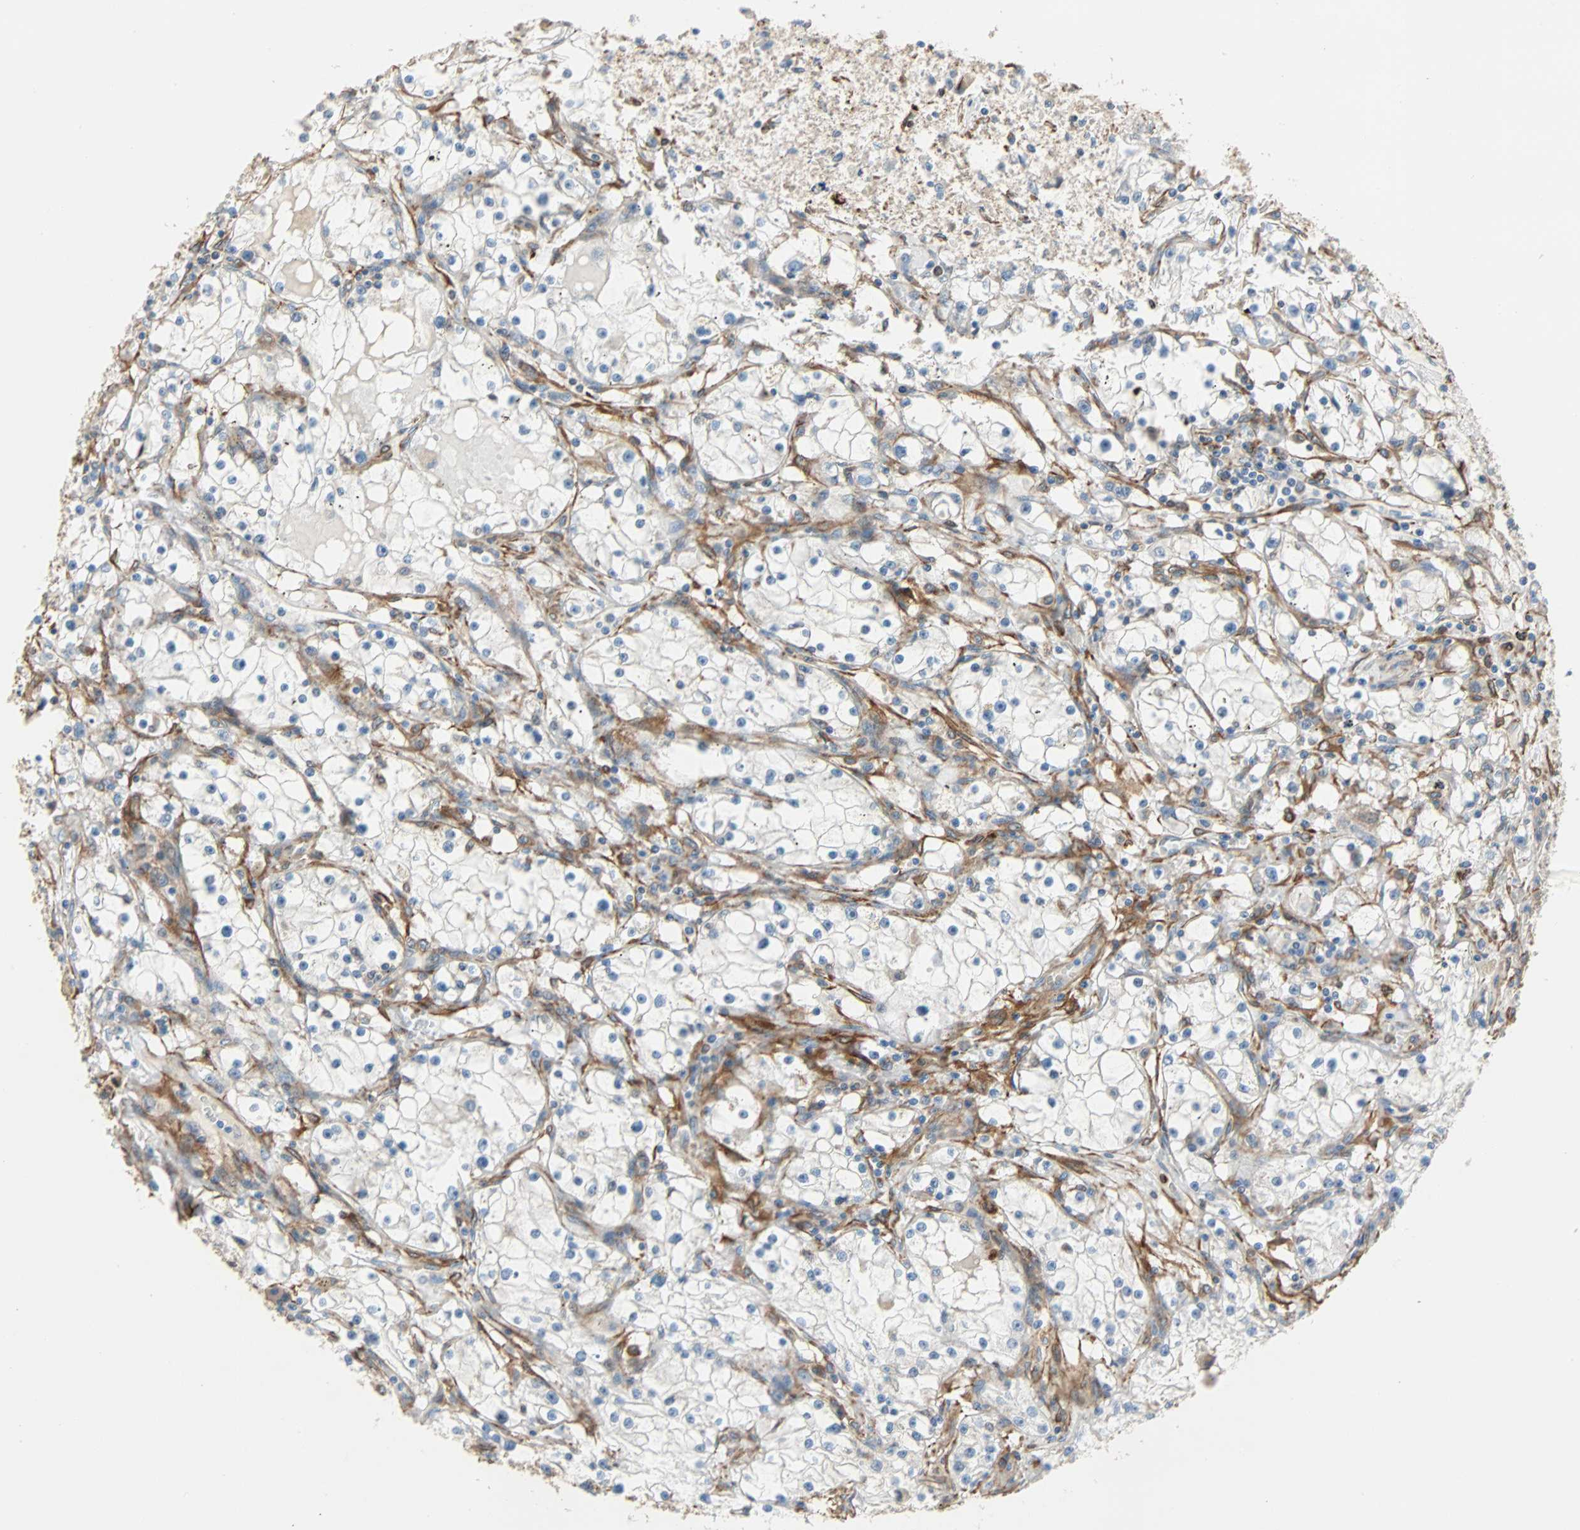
{"staining": {"intensity": "negative", "quantity": "none", "location": "none"}, "tissue": "renal cancer", "cell_type": "Tumor cells", "image_type": "cancer", "snomed": [{"axis": "morphology", "description": "Adenocarcinoma, NOS"}, {"axis": "topography", "description": "Kidney"}], "caption": "An image of renal adenocarcinoma stained for a protein exhibits no brown staining in tumor cells. (DAB (3,3'-diaminobenzidine) immunohistochemistry visualized using brightfield microscopy, high magnification).", "gene": "EPB41L2", "patient": {"sex": "male", "age": 56}}